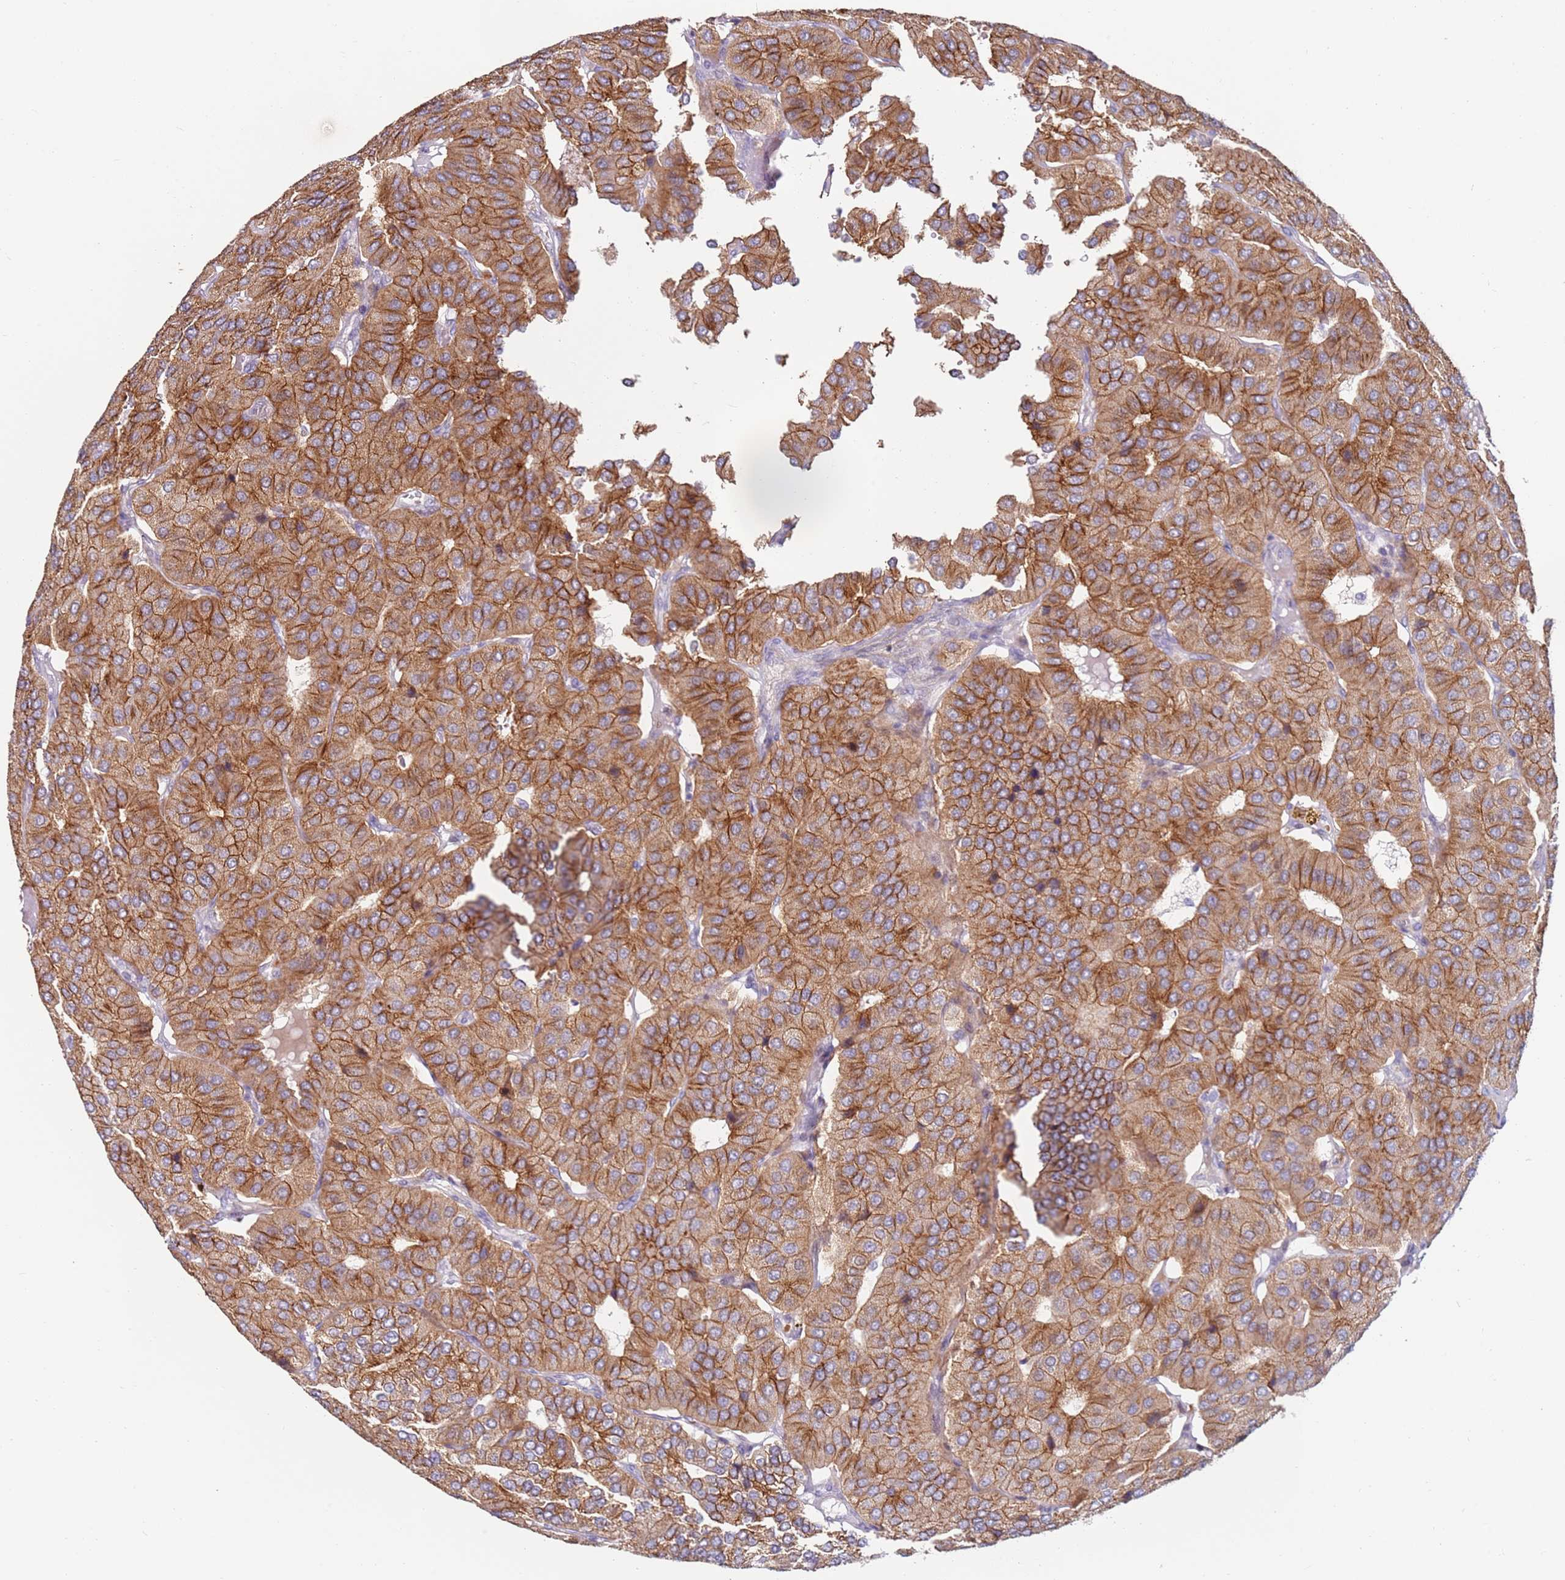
{"staining": {"intensity": "moderate", "quantity": ">75%", "location": "cytoplasmic/membranous"}, "tissue": "parathyroid gland", "cell_type": "Glandular cells", "image_type": "normal", "snomed": [{"axis": "morphology", "description": "Normal tissue, NOS"}, {"axis": "morphology", "description": "Adenoma, NOS"}, {"axis": "topography", "description": "Parathyroid gland"}], "caption": "Glandular cells display medium levels of moderate cytoplasmic/membranous expression in approximately >75% of cells in normal parathyroid gland.", "gene": "RARS2", "patient": {"sex": "female", "age": 86}}